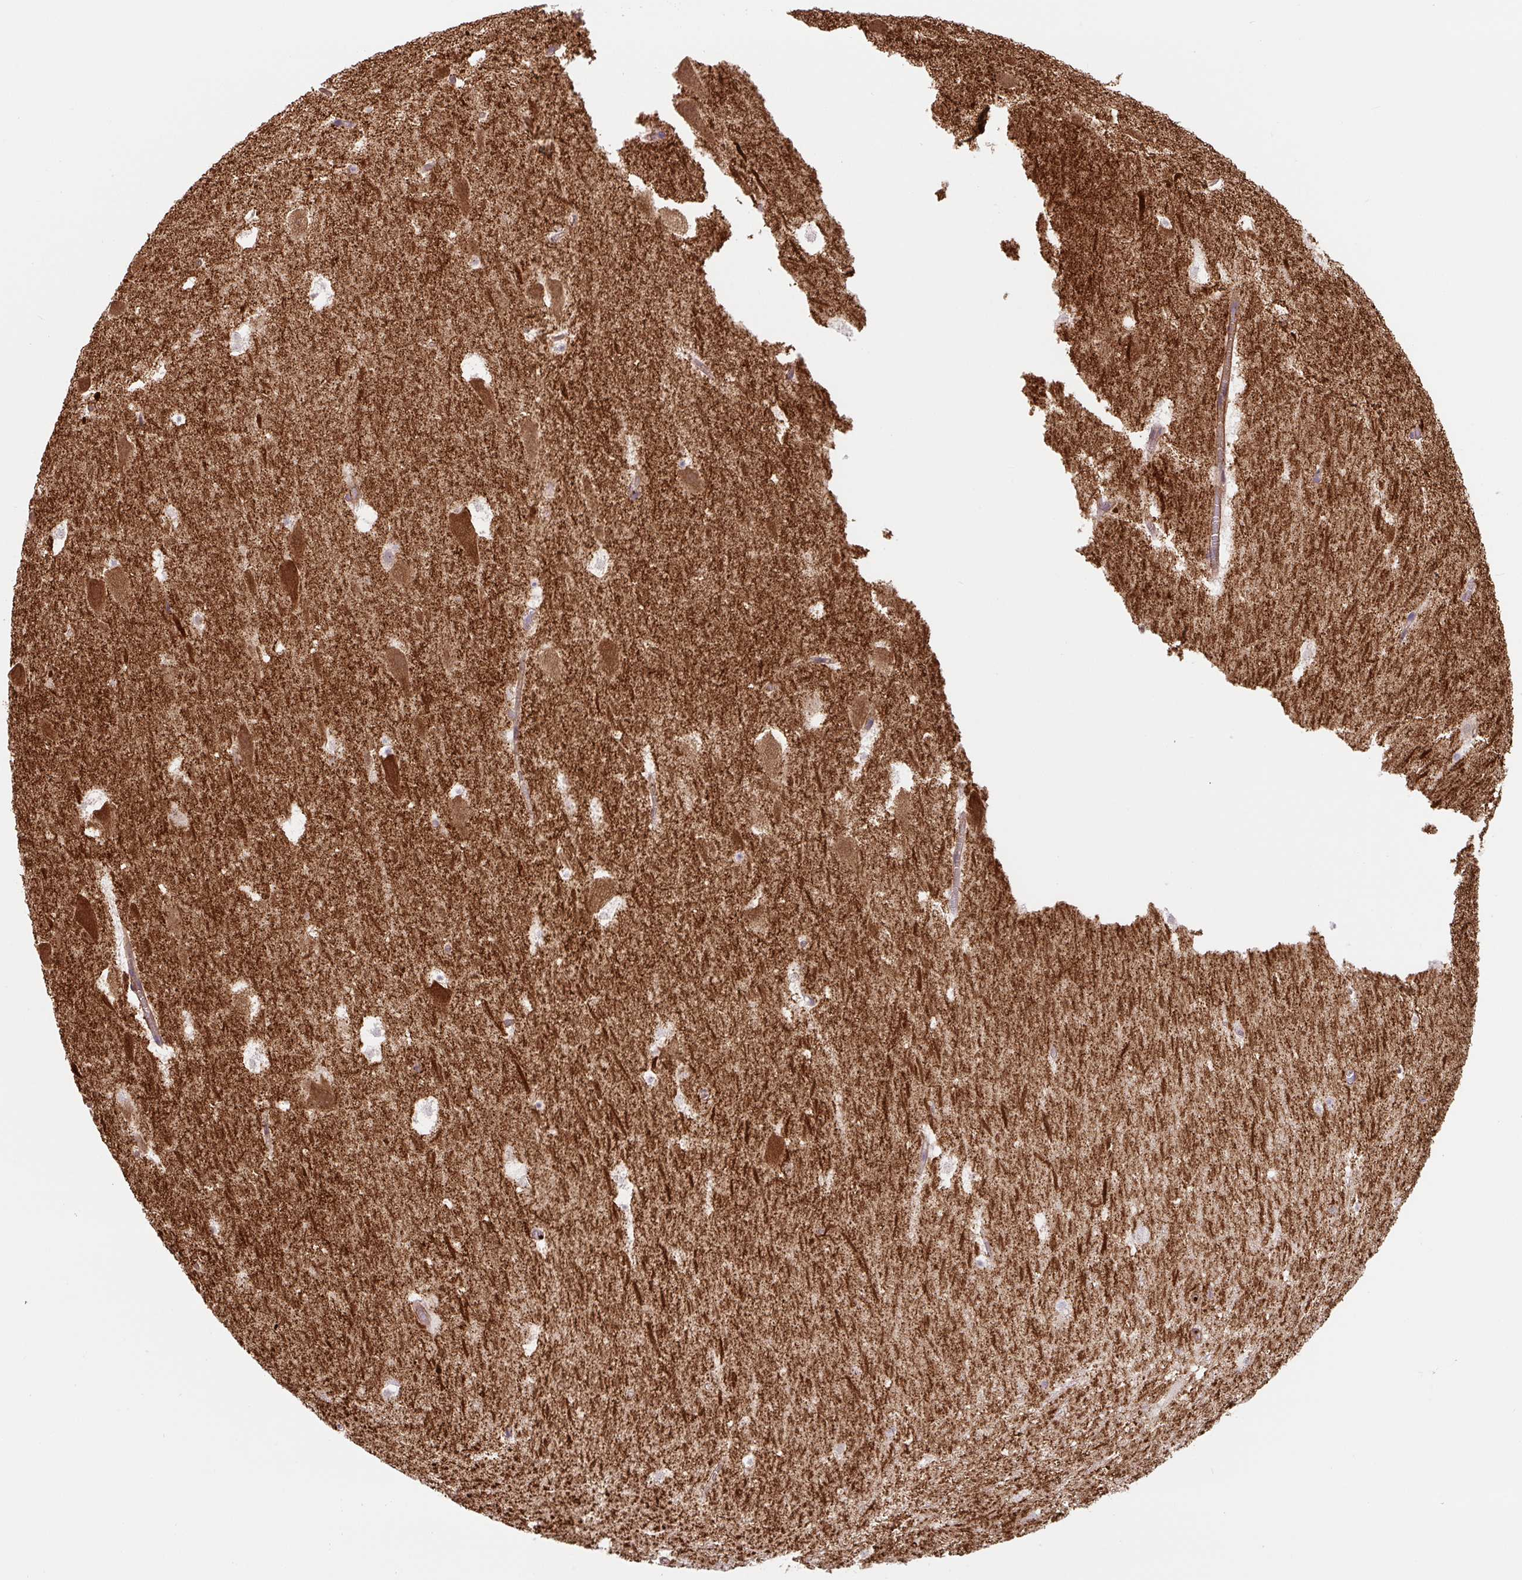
{"staining": {"intensity": "moderate", "quantity": ">75%", "location": "cytoplasmic/membranous,nuclear"}, "tissue": "hippocampus", "cell_type": "Glial cells", "image_type": "normal", "snomed": [{"axis": "morphology", "description": "Normal tissue, NOS"}, {"axis": "topography", "description": "Hippocampus"}], "caption": "Glial cells show medium levels of moderate cytoplasmic/membranous,nuclear expression in about >75% of cells in unremarkable human hippocampus.", "gene": "DHFR2", "patient": {"sex": "female", "age": 42}}